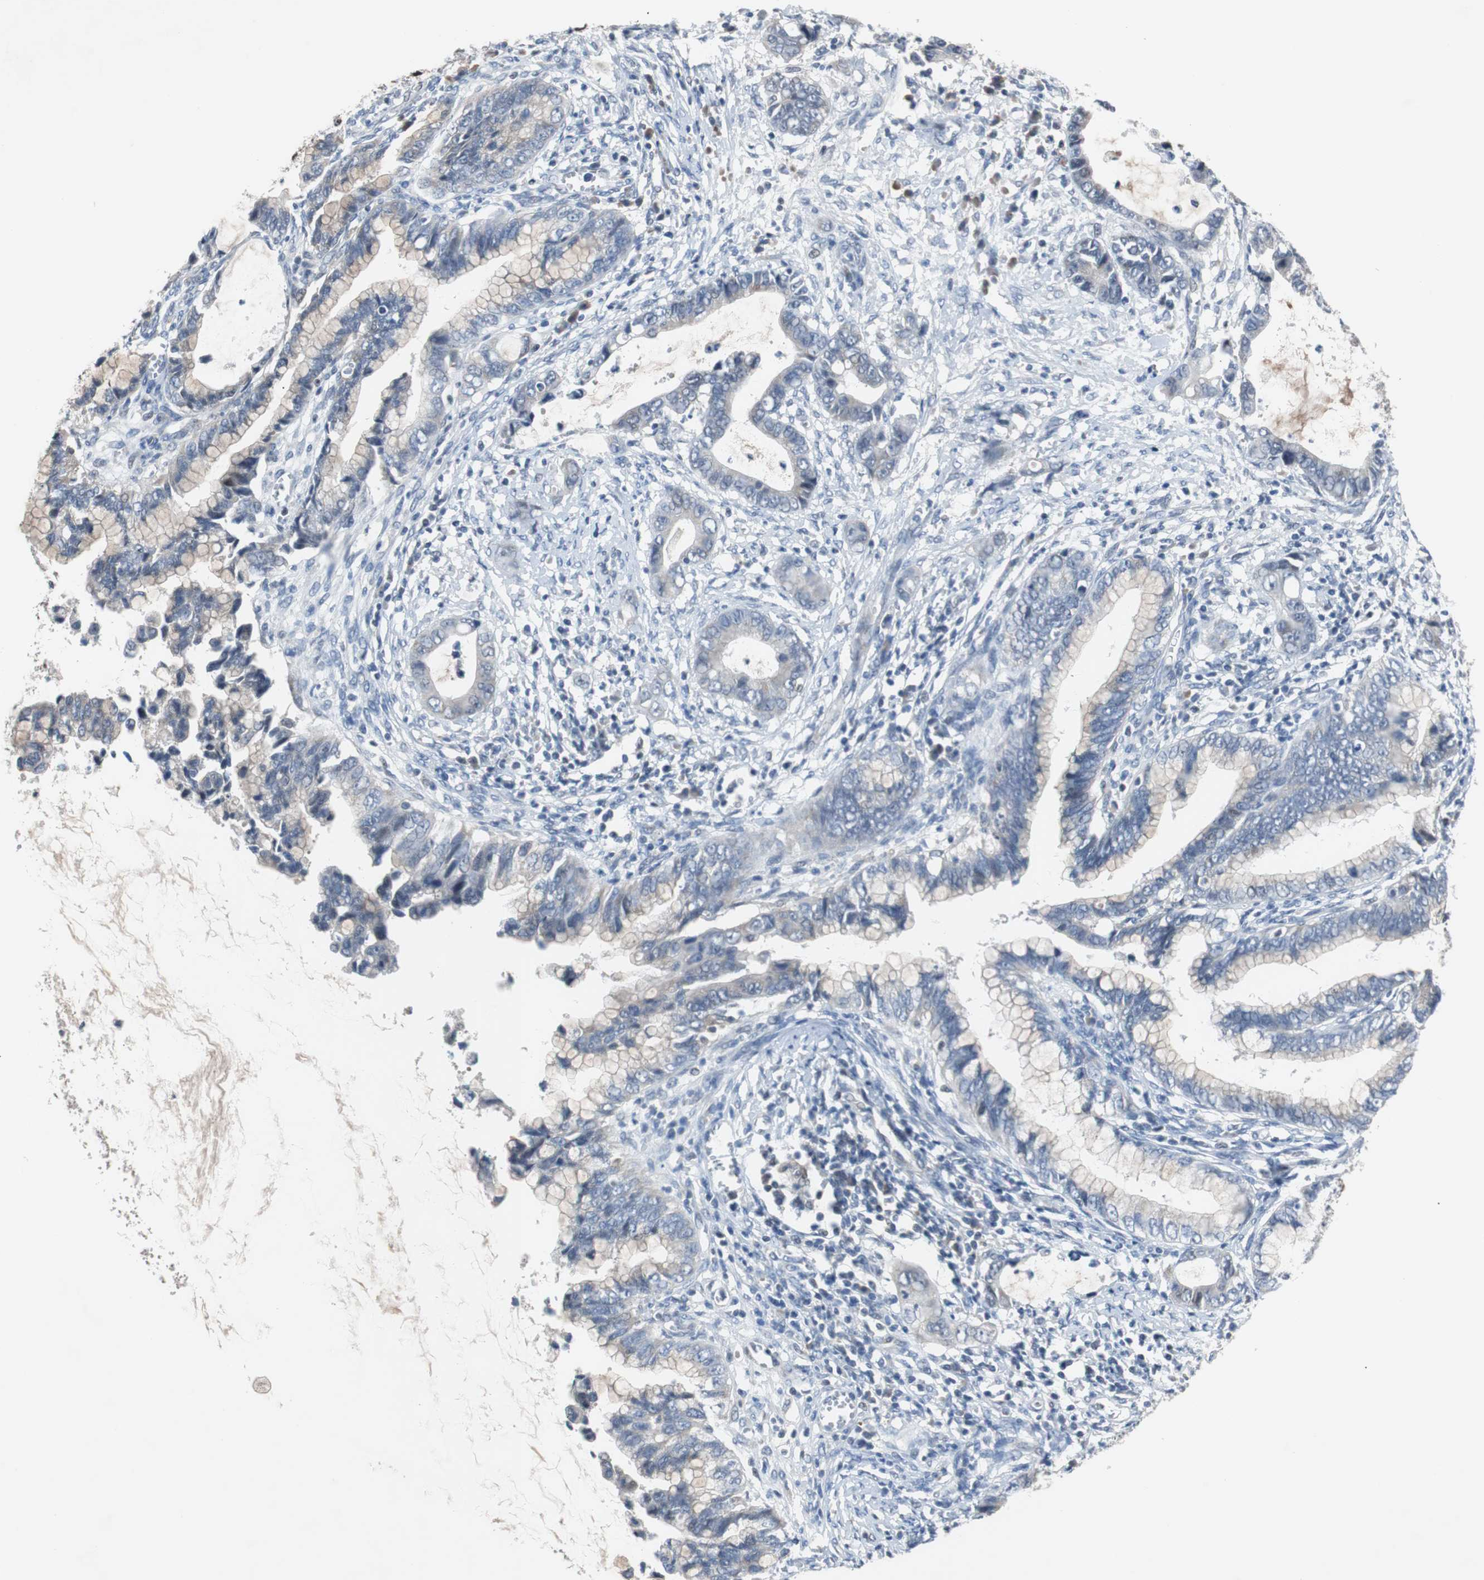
{"staining": {"intensity": "weak", "quantity": "<25%", "location": "cytoplasmic/membranous"}, "tissue": "cervical cancer", "cell_type": "Tumor cells", "image_type": "cancer", "snomed": [{"axis": "morphology", "description": "Adenocarcinoma, NOS"}, {"axis": "topography", "description": "Cervix"}], "caption": "Immunohistochemical staining of human cervical cancer (adenocarcinoma) reveals no significant positivity in tumor cells. (Stains: DAB immunohistochemistry (IHC) with hematoxylin counter stain, Microscopy: brightfield microscopy at high magnification).", "gene": "TP63", "patient": {"sex": "female", "age": 44}}